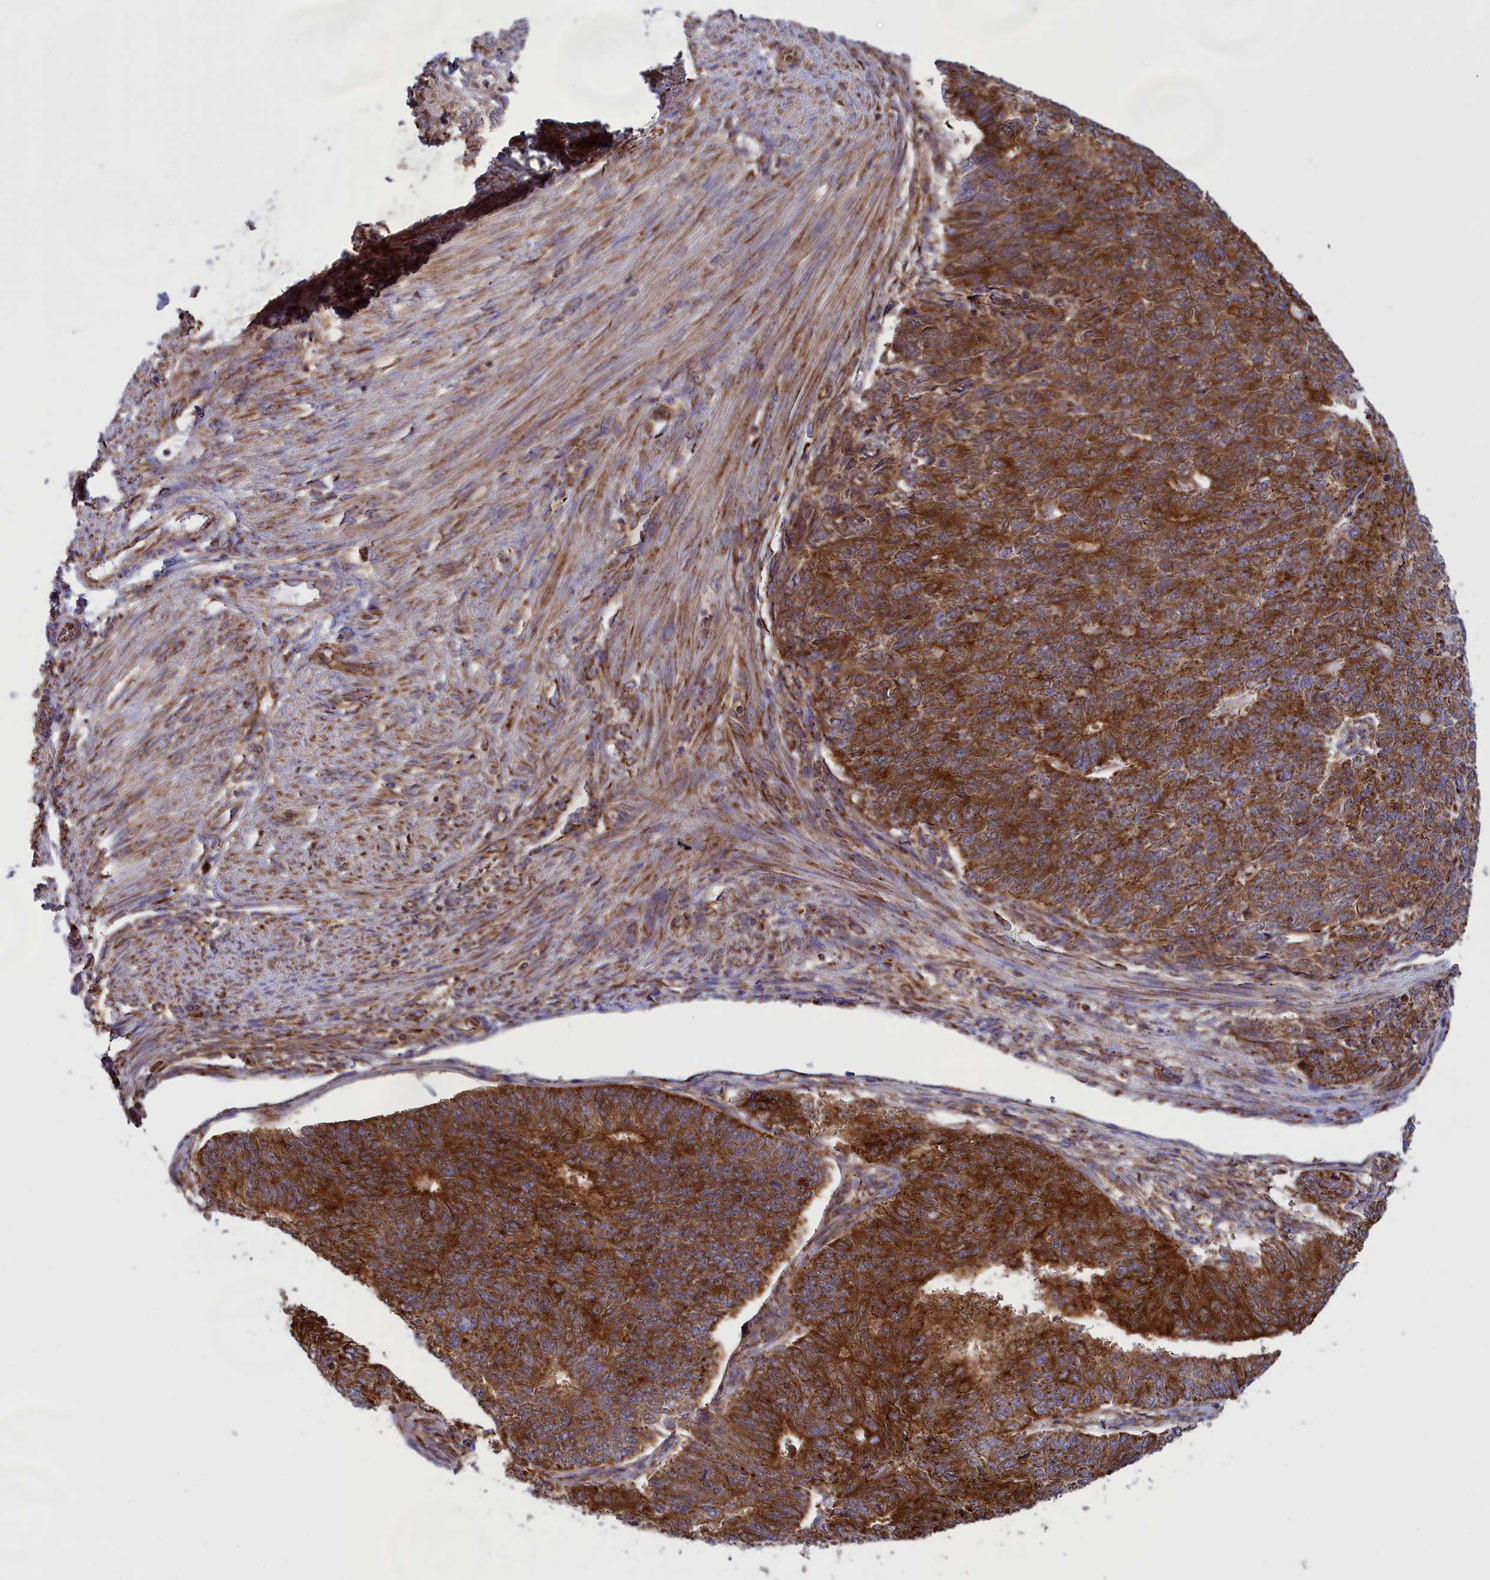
{"staining": {"intensity": "strong", "quantity": ">75%", "location": "cytoplasmic/membranous"}, "tissue": "endometrial cancer", "cell_type": "Tumor cells", "image_type": "cancer", "snomed": [{"axis": "morphology", "description": "Adenocarcinoma, NOS"}, {"axis": "topography", "description": "Endometrium"}], "caption": "Immunohistochemical staining of endometrial cancer (adenocarcinoma) displays high levels of strong cytoplasmic/membranous protein staining in about >75% of tumor cells.", "gene": "ISOC2", "patient": {"sex": "female", "age": 32}}